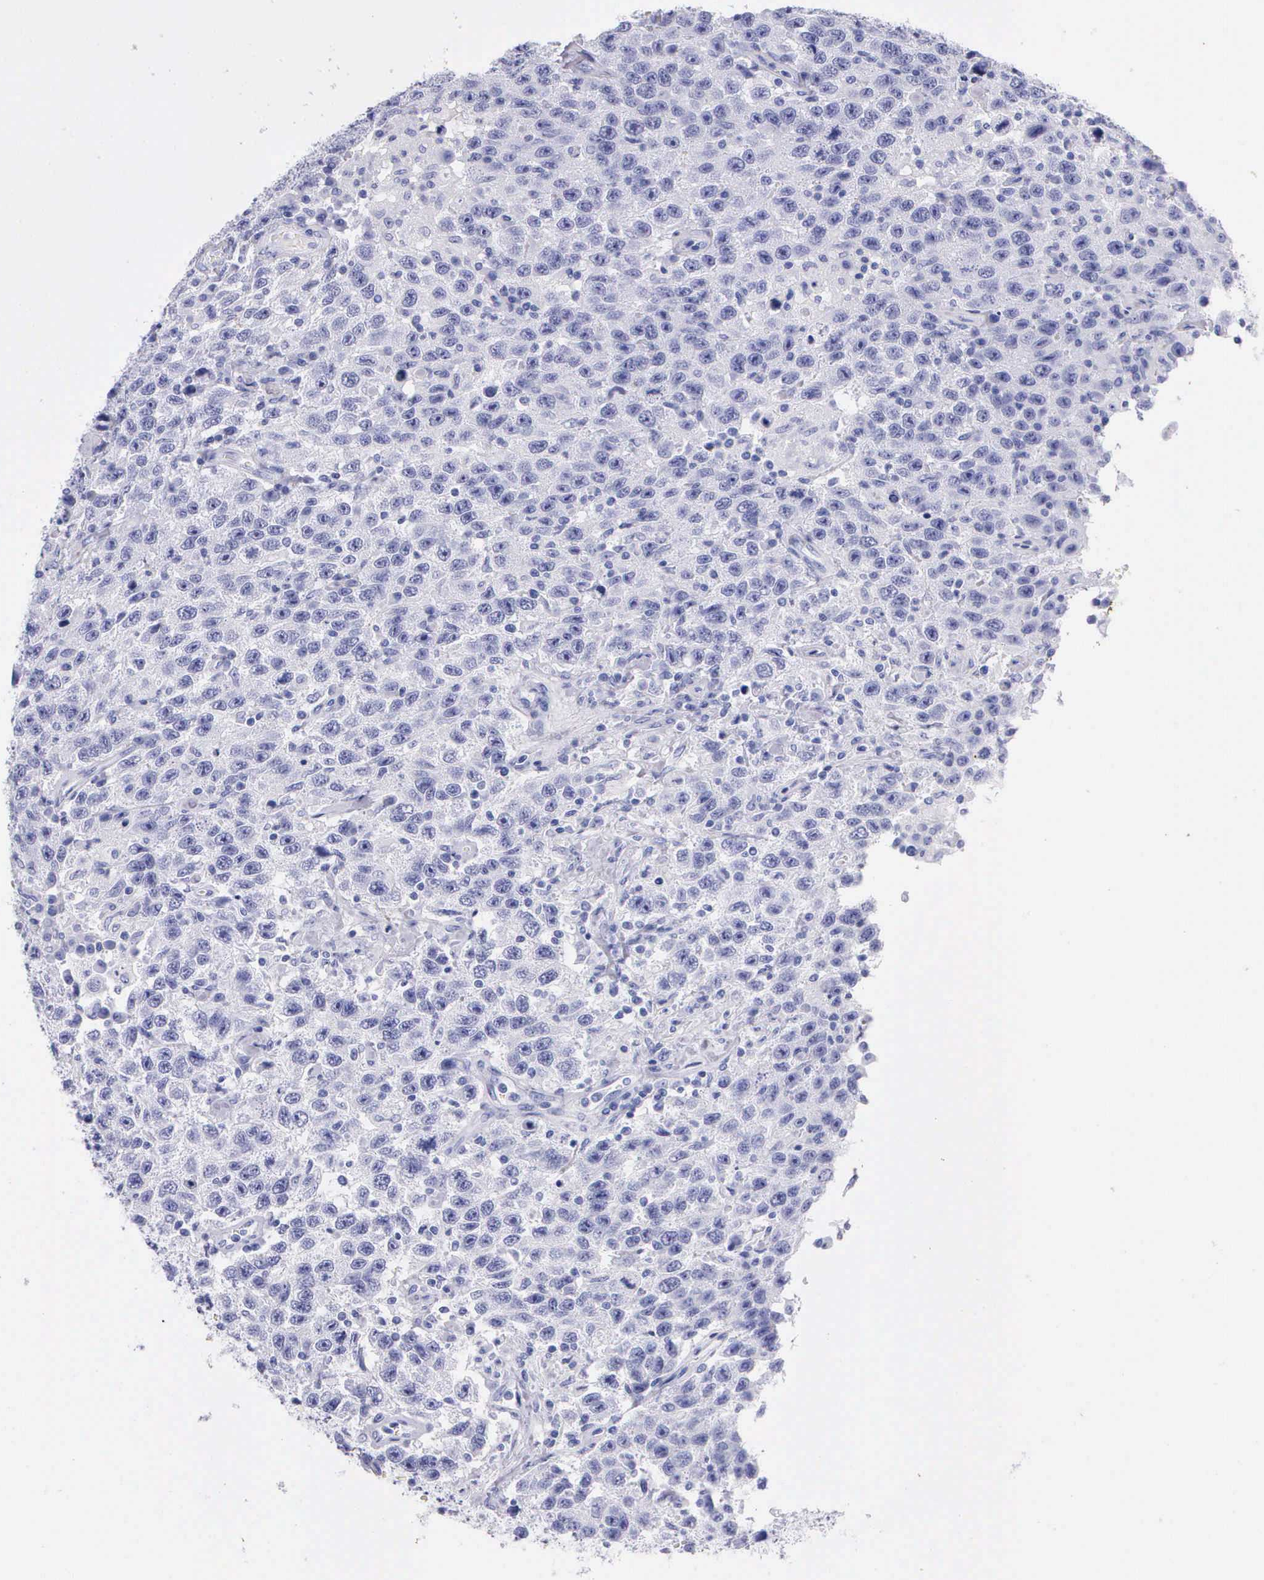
{"staining": {"intensity": "negative", "quantity": "none", "location": "none"}, "tissue": "testis cancer", "cell_type": "Tumor cells", "image_type": "cancer", "snomed": [{"axis": "morphology", "description": "Seminoma, NOS"}, {"axis": "topography", "description": "Testis"}], "caption": "Protein analysis of testis cancer demonstrates no significant staining in tumor cells.", "gene": "KLK3", "patient": {"sex": "male", "age": 41}}